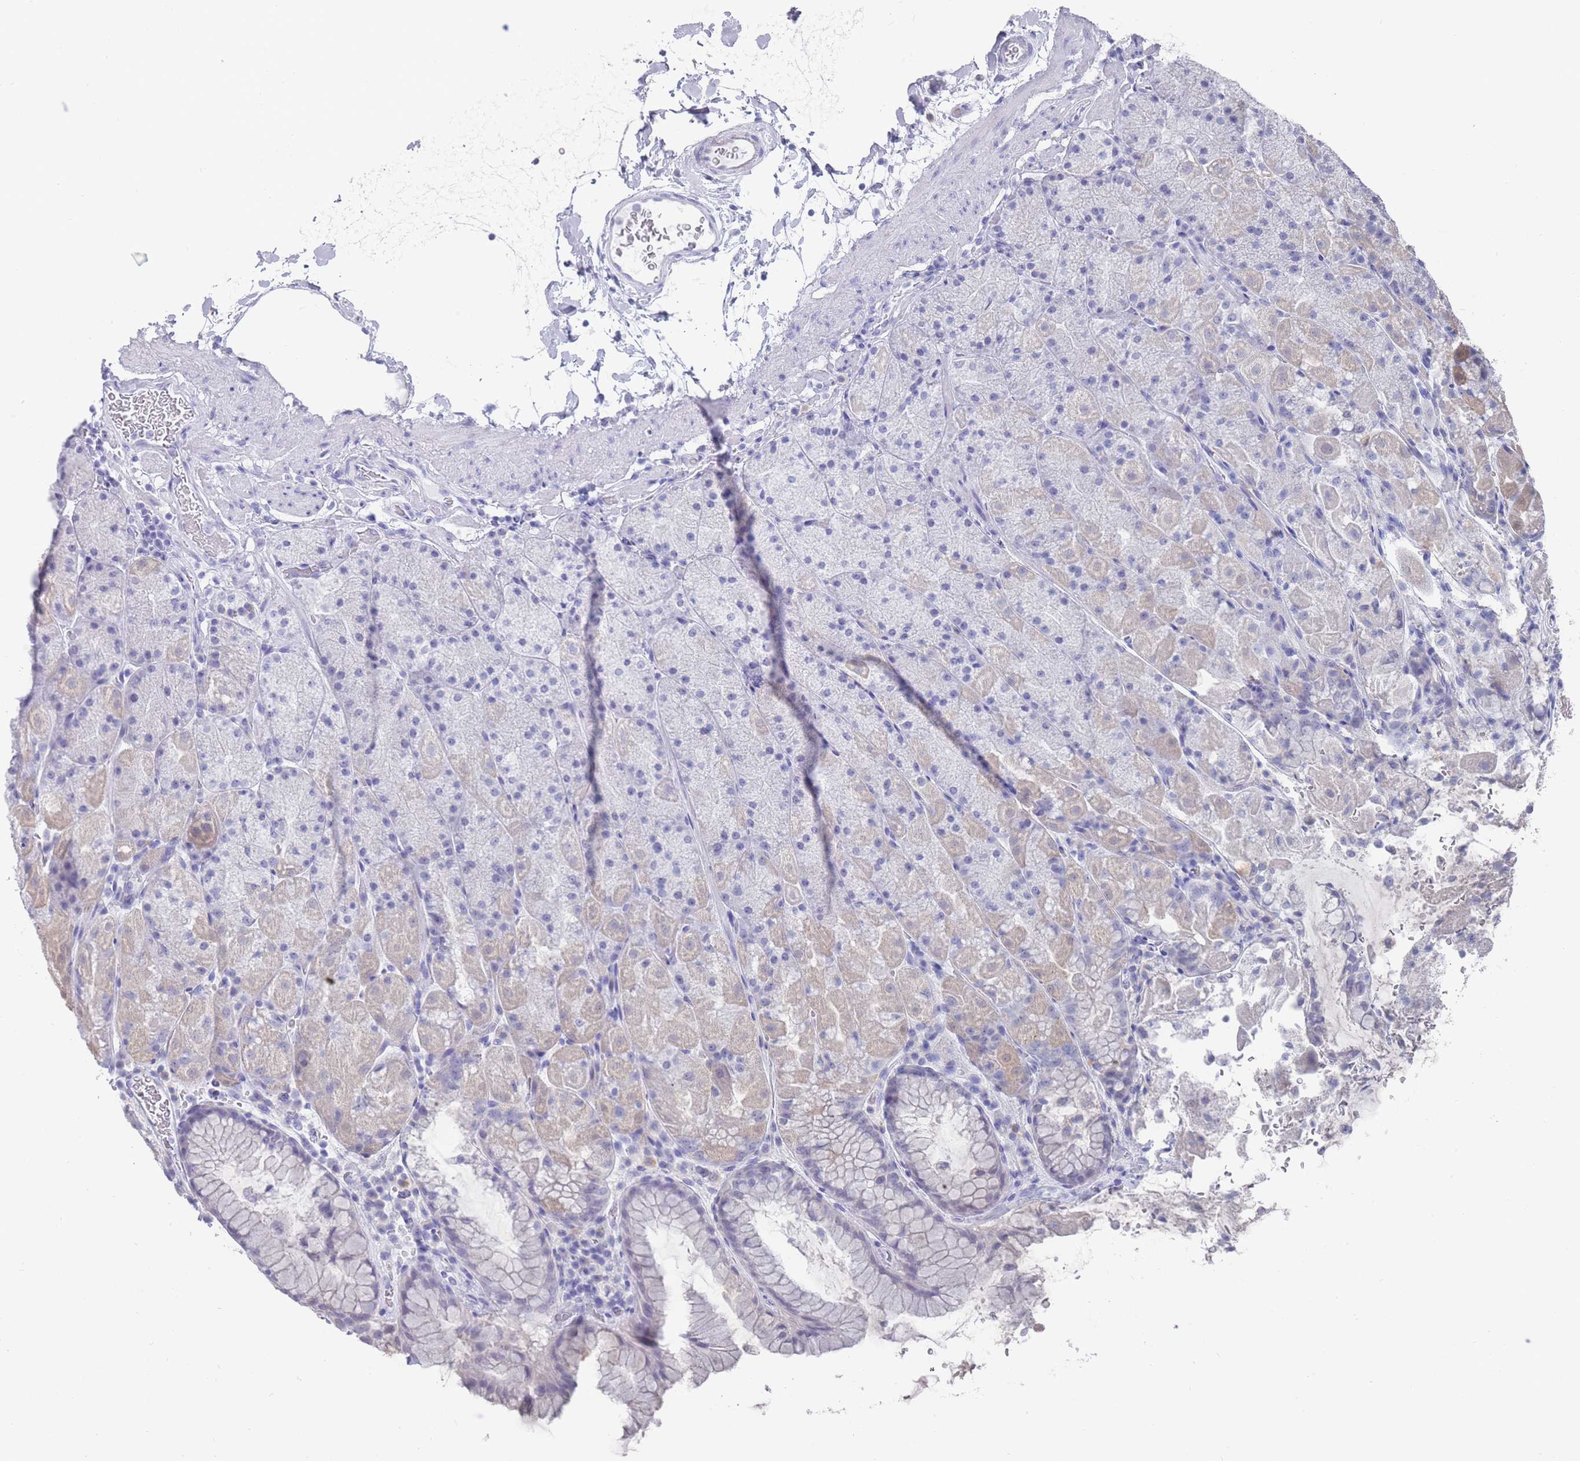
{"staining": {"intensity": "weak", "quantity": "<25%", "location": "cytoplasmic/membranous"}, "tissue": "stomach", "cell_type": "Glandular cells", "image_type": "normal", "snomed": [{"axis": "morphology", "description": "Normal tissue, NOS"}, {"axis": "topography", "description": "Stomach, upper"}, {"axis": "topography", "description": "Stomach, lower"}], "caption": "Immunohistochemistry of benign stomach demonstrates no staining in glandular cells.", "gene": "CYP51A1", "patient": {"sex": "male", "age": 67}}